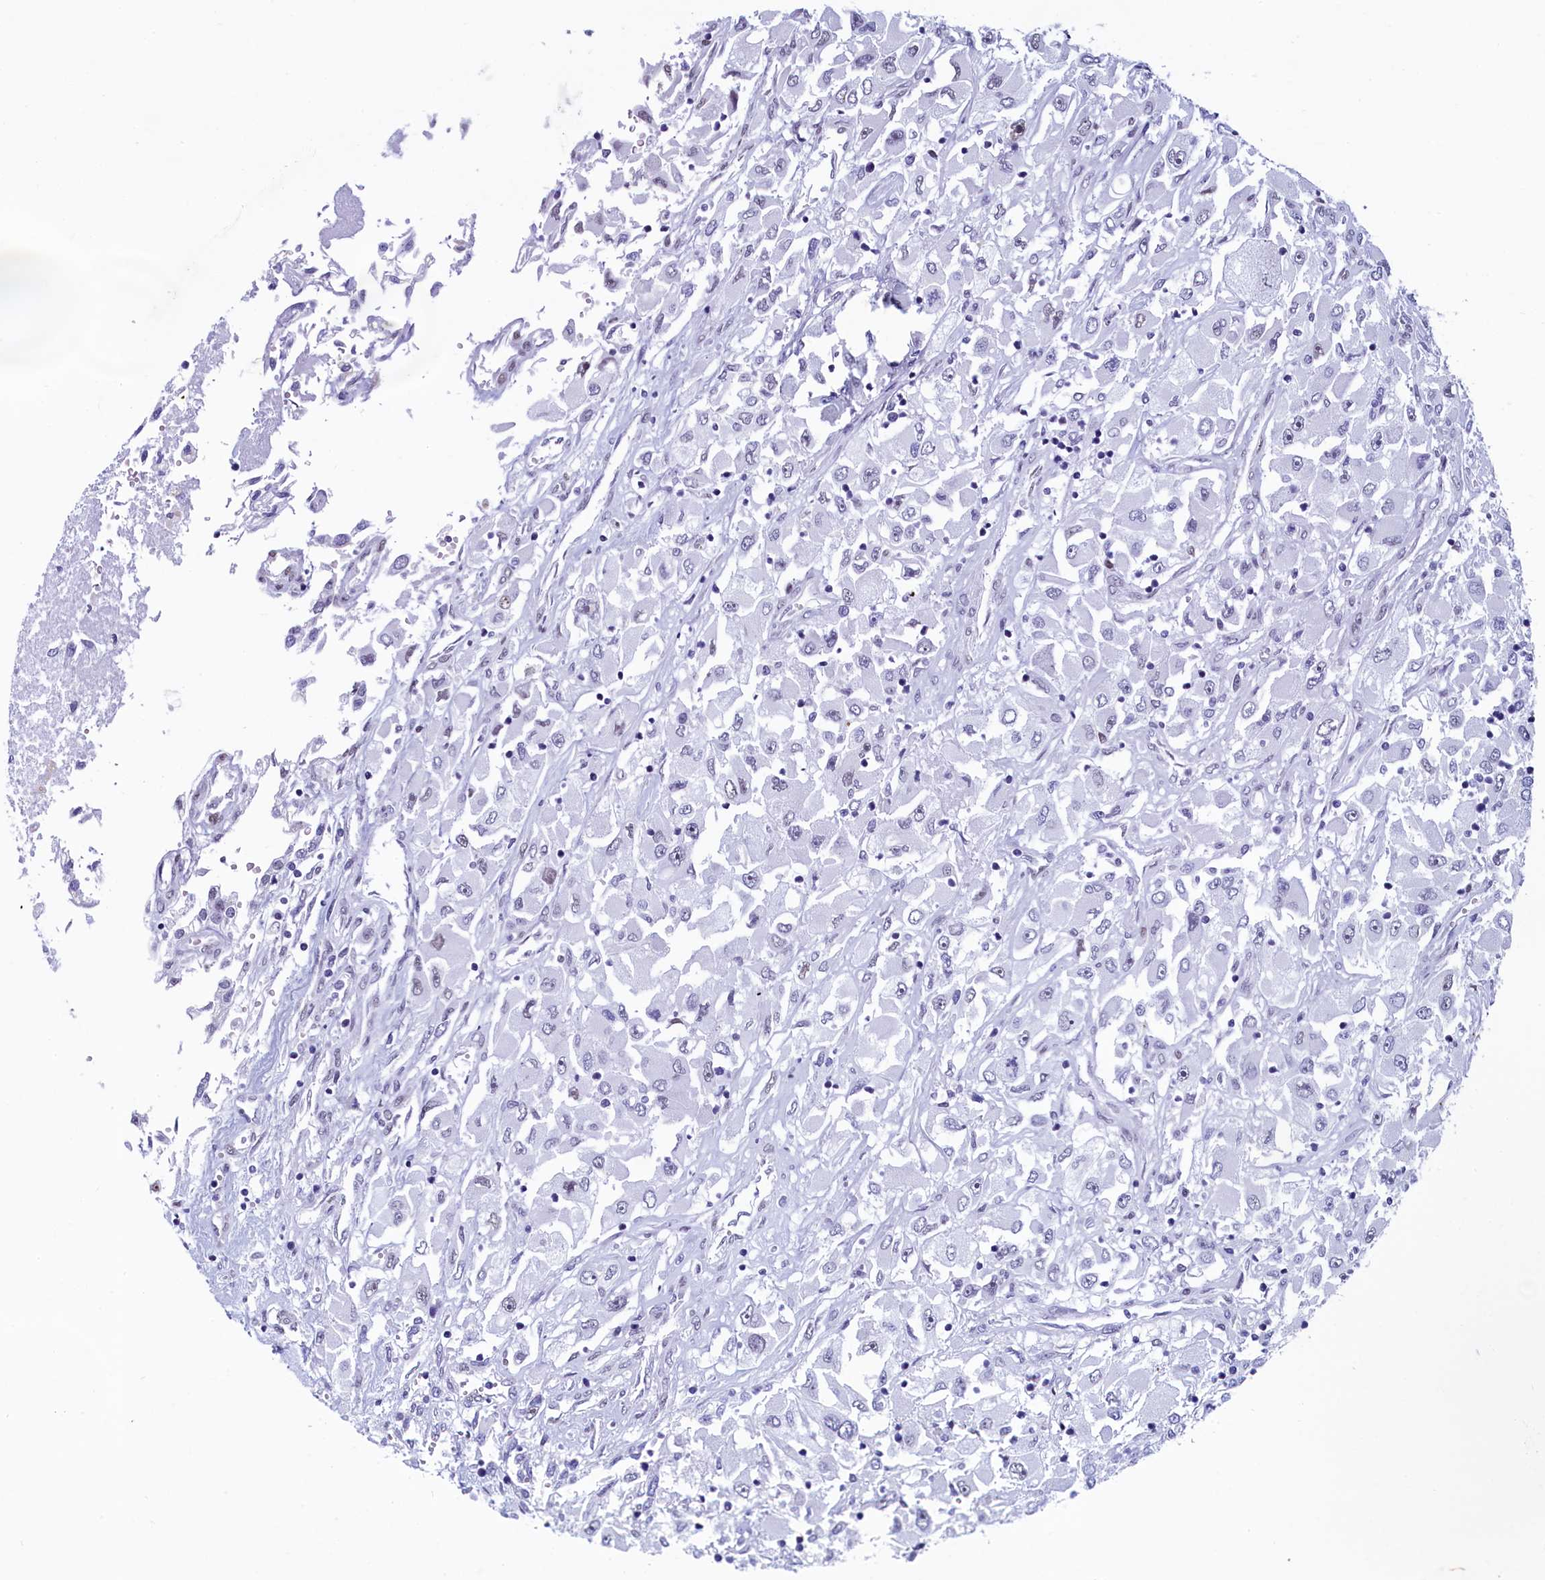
{"staining": {"intensity": "negative", "quantity": "none", "location": "none"}, "tissue": "renal cancer", "cell_type": "Tumor cells", "image_type": "cancer", "snomed": [{"axis": "morphology", "description": "Adenocarcinoma, NOS"}, {"axis": "topography", "description": "Kidney"}], "caption": "Immunohistochemistry of renal cancer (adenocarcinoma) demonstrates no staining in tumor cells.", "gene": "SUGP2", "patient": {"sex": "female", "age": 52}}